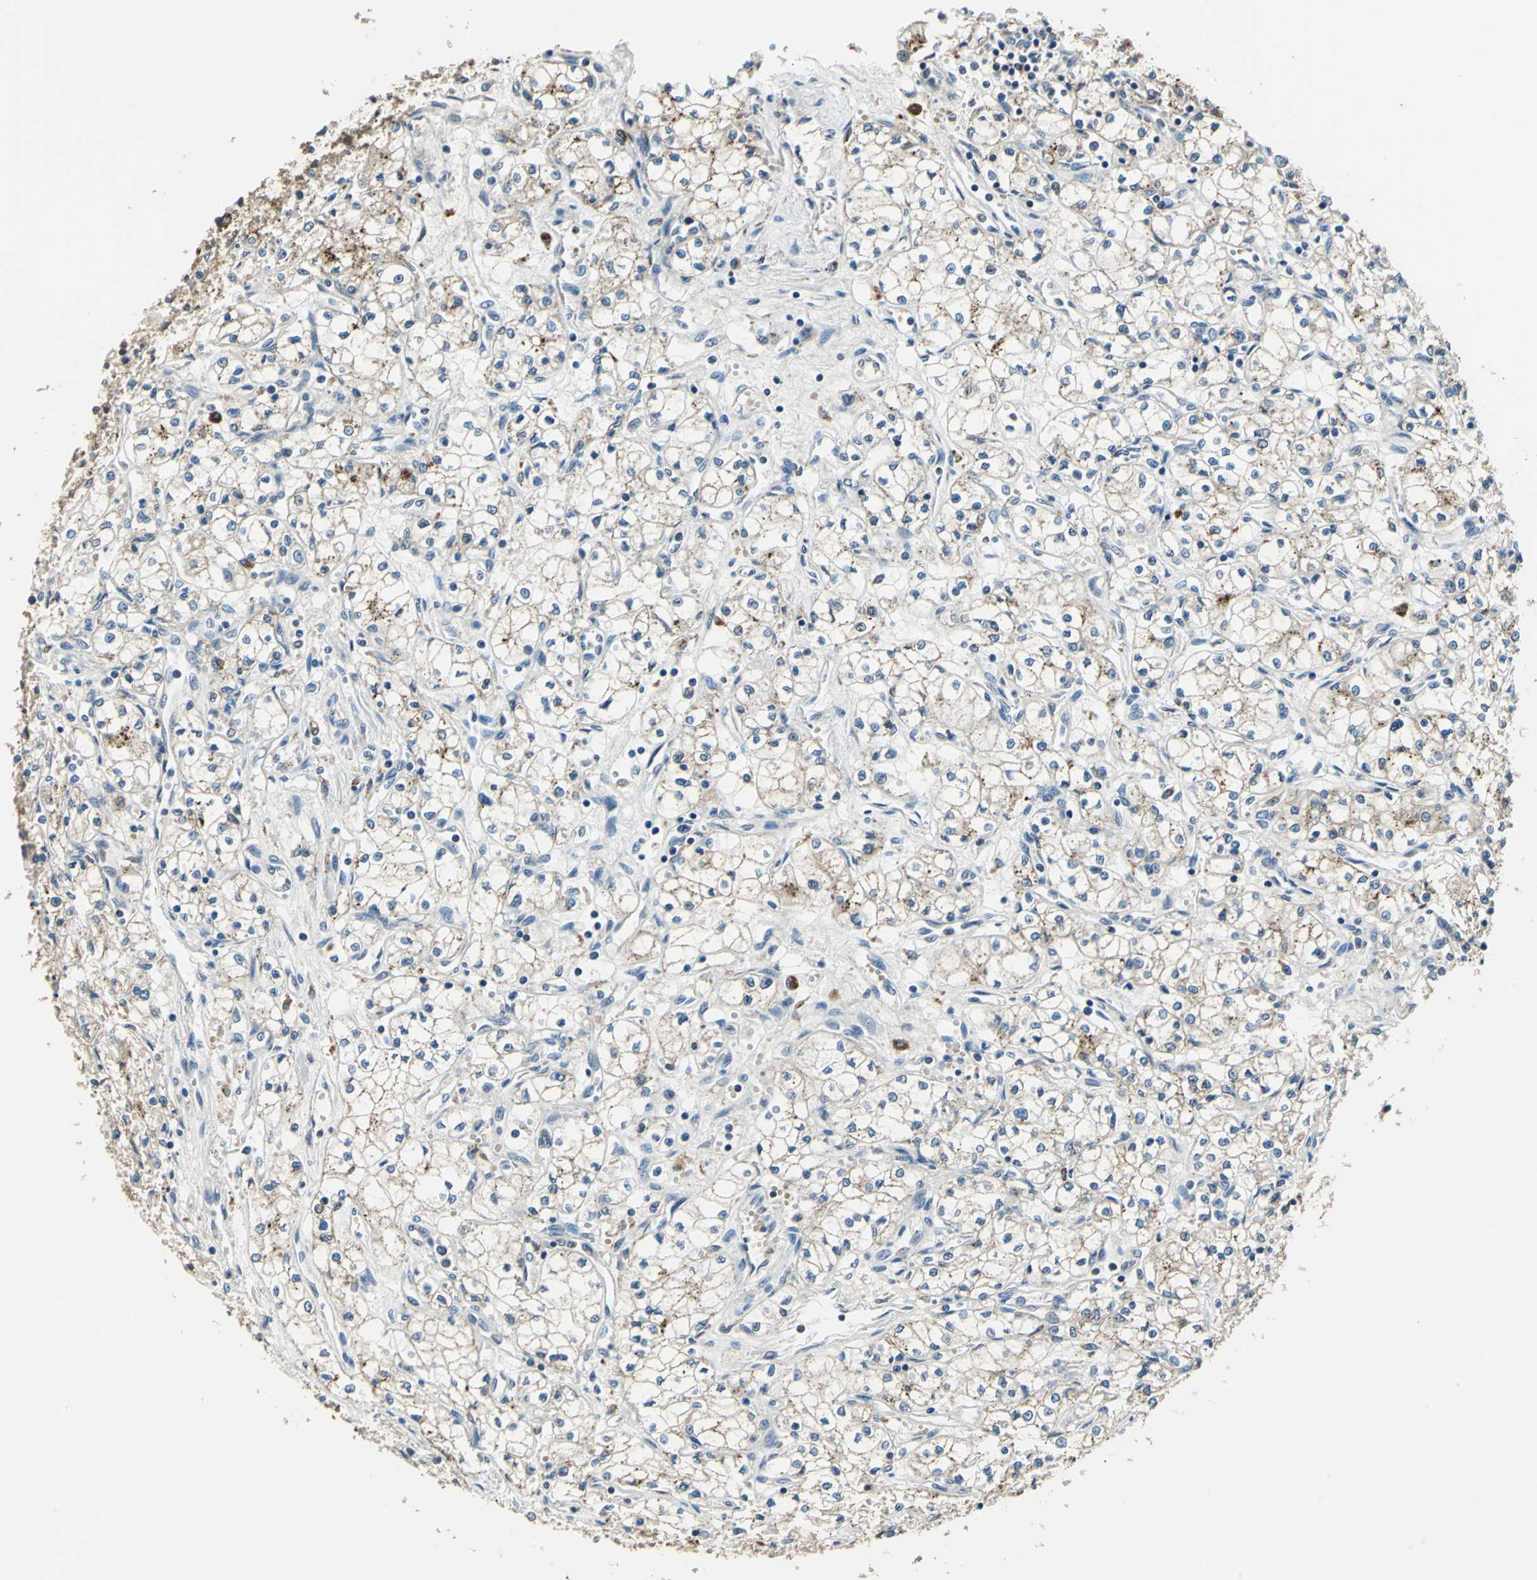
{"staining": {"intensity": "weak", "quantity": "<25%", "location": "cytoplasmic/membranous"}, "tissue": "renal cancer", "cell_type": "Tumor cells", "image_type": "cancer", "snomed": [{"axis": "morphology", "description": "Normal tissue, NOS"}, {"axis": "morphology", "description": "Adenocarcinoma, NOS"}, {"axis": "topography", "description": "Kidney"}], "caption": "DAB immunohistochemical staining of human renal cancer (adenocarcinoma) reveals no significant positivity in tumor cells.", "gene": "NIT1", "patient": {"sex": "male", "age": 59}}